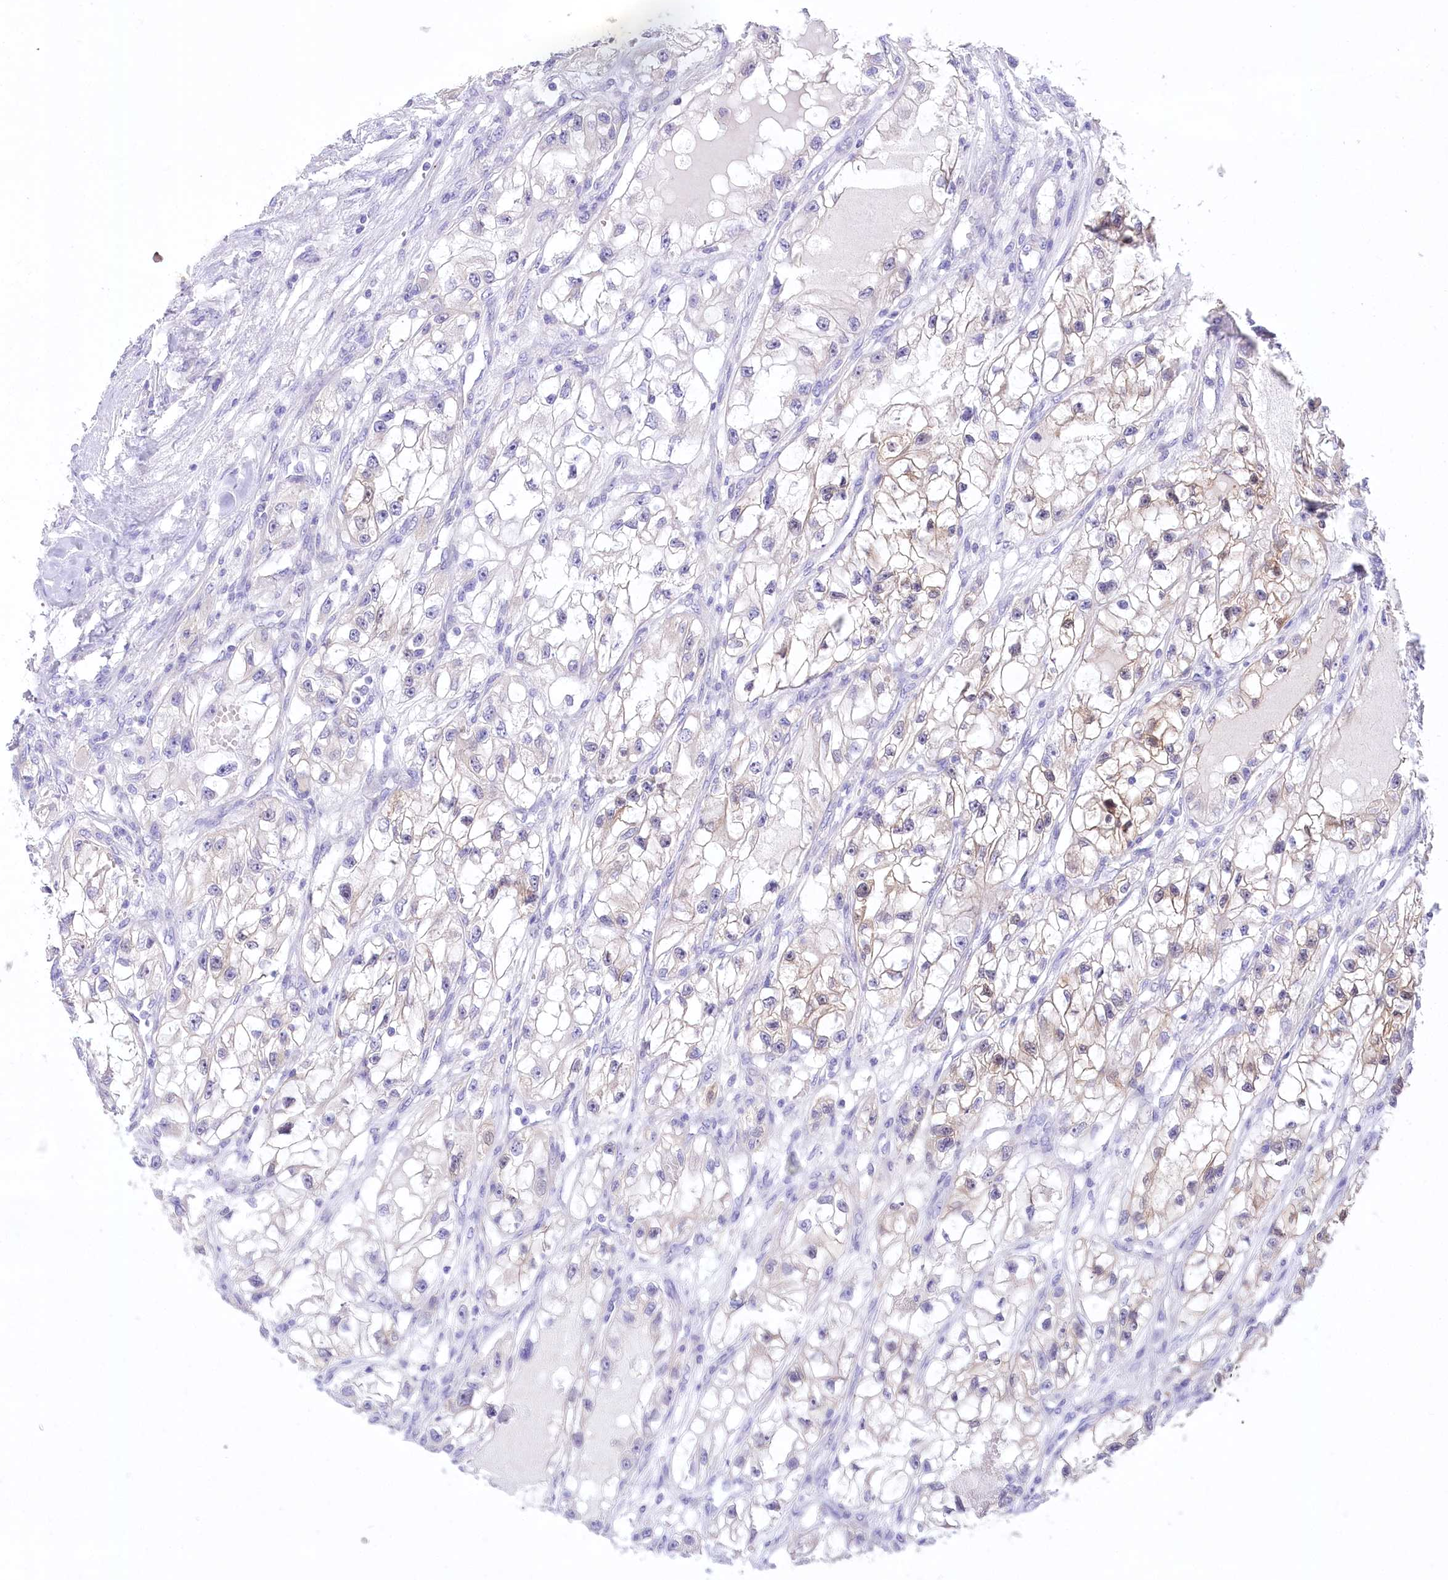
{"staining": {"intensity": "weak", "quantity": "<25%", "location": "cytoplasmic/membranous,nuclear"}, "tissue": "renal cancer", "cell_type": "Tumor cells", "image_type": "cancer", "snomed": [{"axis": "morphology", "description": "Adenocarcinoma, NOS"}, {"axis": "topography", "description": "Kidney"}], "caption": "This image is of renal cancer stained with IHC to label a protein in brown with the nuclei are counter-stained blue. There is no expression in tumor cells.", "gene": "PBLD", "patient": {"sex": "female", "age": 57}}